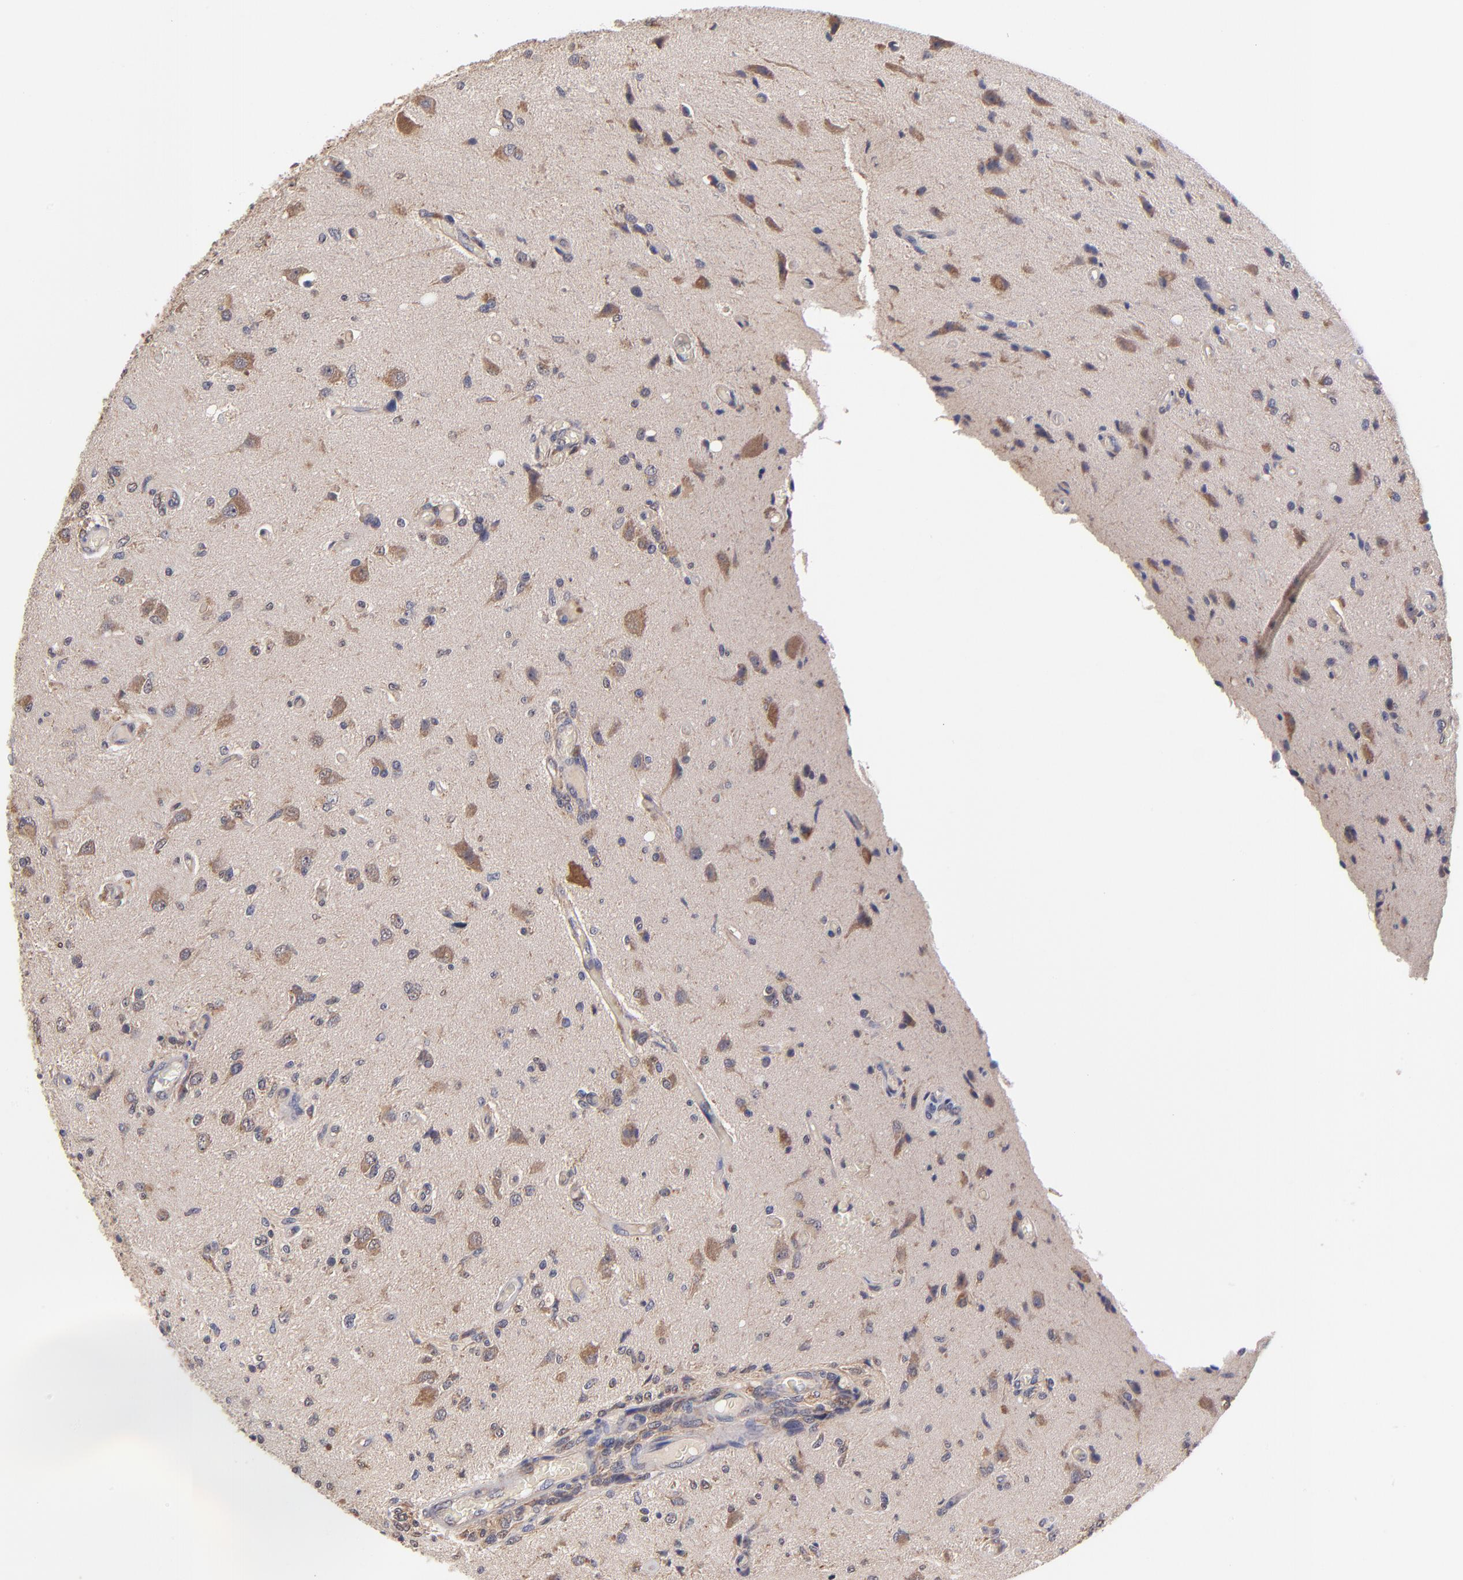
{"staining": {"intensity": "strong", "quantity": ">75%", "location": "cytoplasmic/membranous"}, "tissue": "glioma", "cell_type": "Tumor cells", "image_type": "cancer", "snomed": [{"axis": "morphology", "description": "Normal tissue, NOS"}, {"axis": "morphology", "description": "Glioma, malignant, High grade"}, {"axis": "topography", "description": "Cerebral cortex"}], "caption": "A photomicrograph of human malignant glioma (high-grade) stained for a protein shows strong cytoplasmic/membranous brown staining in tumor cells.", "gene": "UBE2H", "patient": {"sex": "male", "age": 77}}